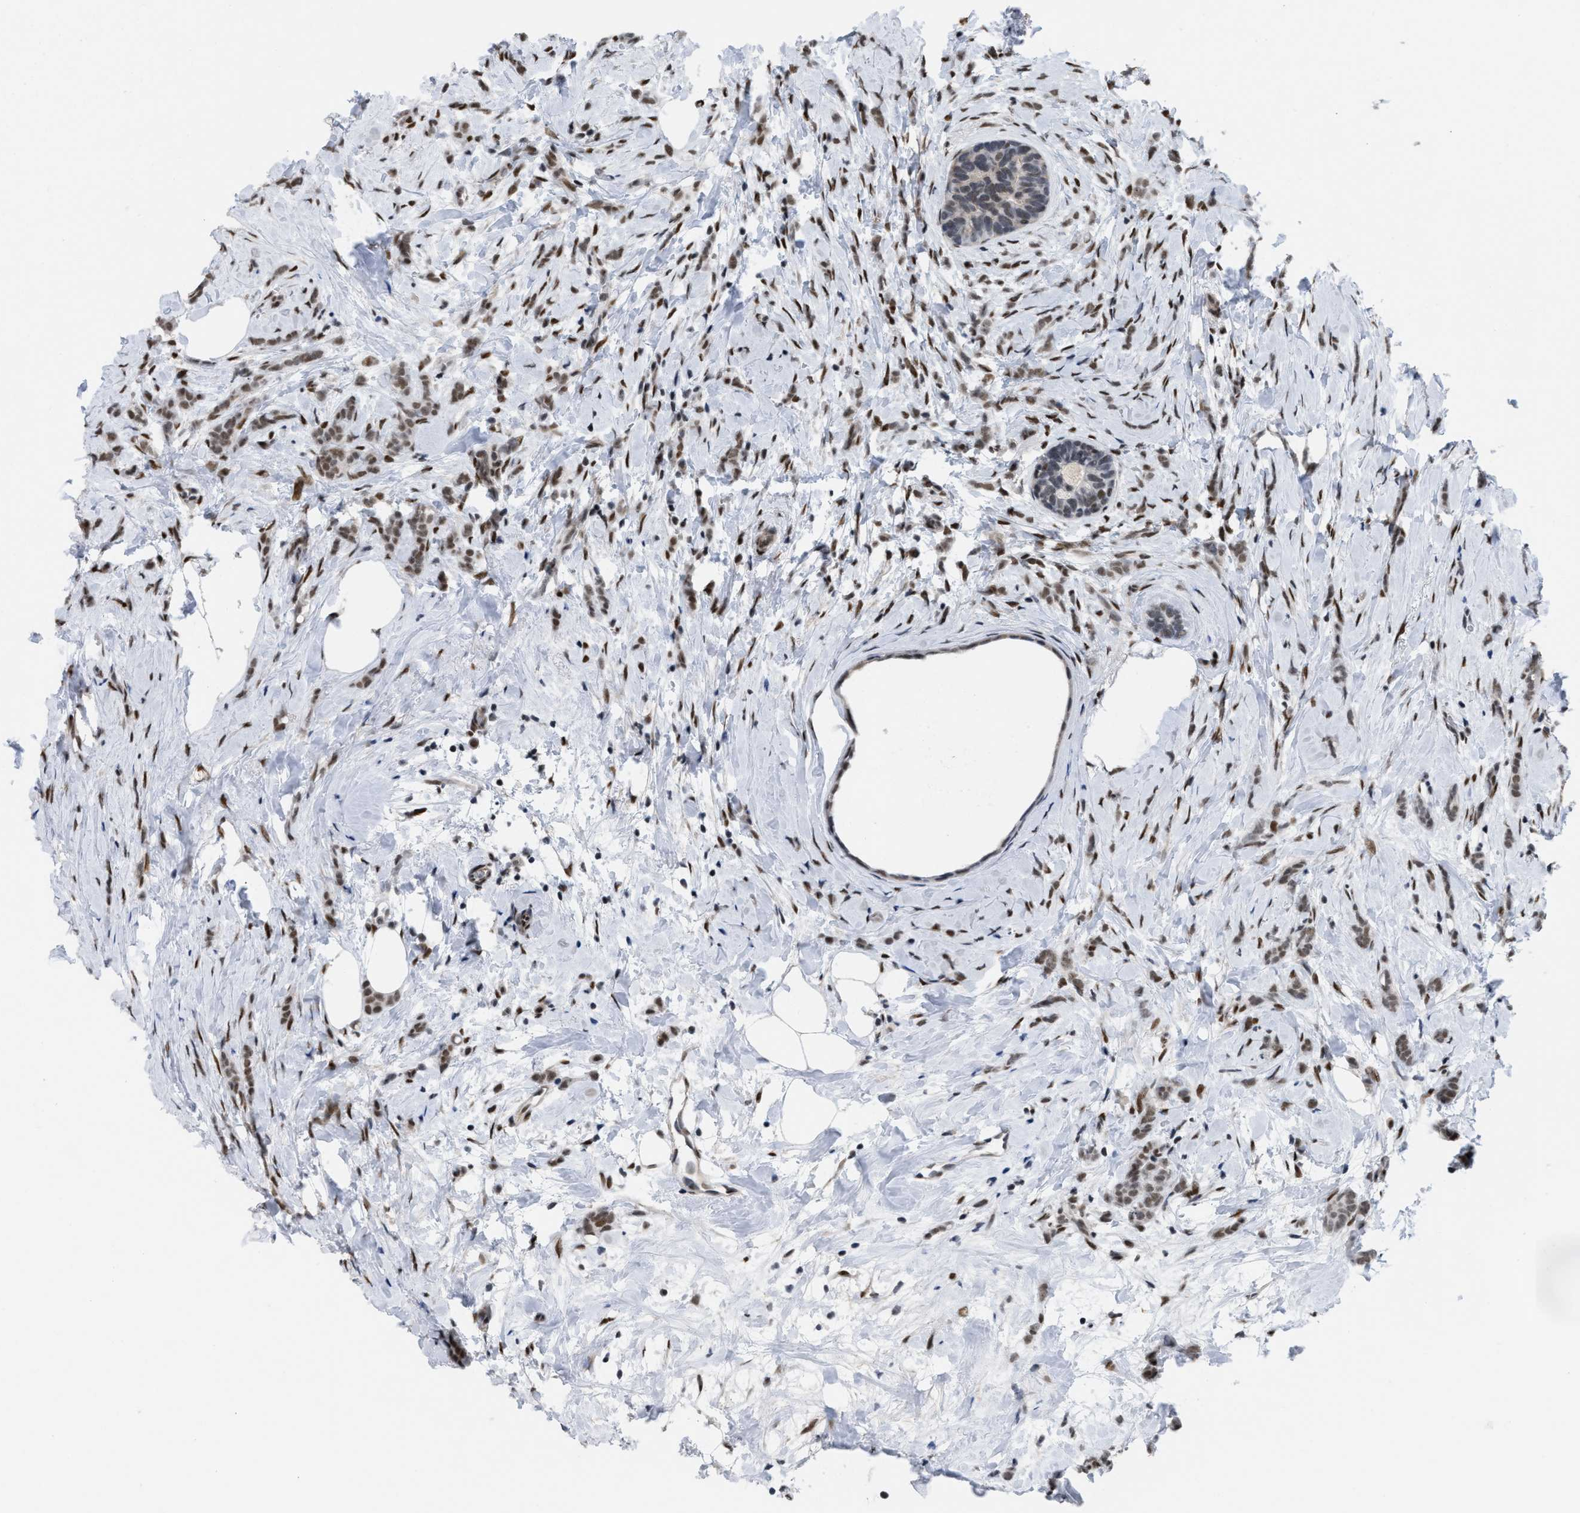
{"staining": {"intensity": "weak", "quantity": ">75%", "location": "nuclear"}, "tissue": "breast cancer", "cell_type": "Tumor cells", "image_type": "cancer", "snomed": [{"axis": "morphology", "description": "Lobular carcinoma, in situ"}, {"axis": "morphology", "description": "Lobular carcinoma"}, {"axis": "topography", "description": "Breast"}], "caption": "Brown immunohistochemical staining in human breast cancer displays weak nuclear staining in approximately >75% of tumor cells.", "gene": "MIER1", "patient": {"sex": "female", "age": 41}}